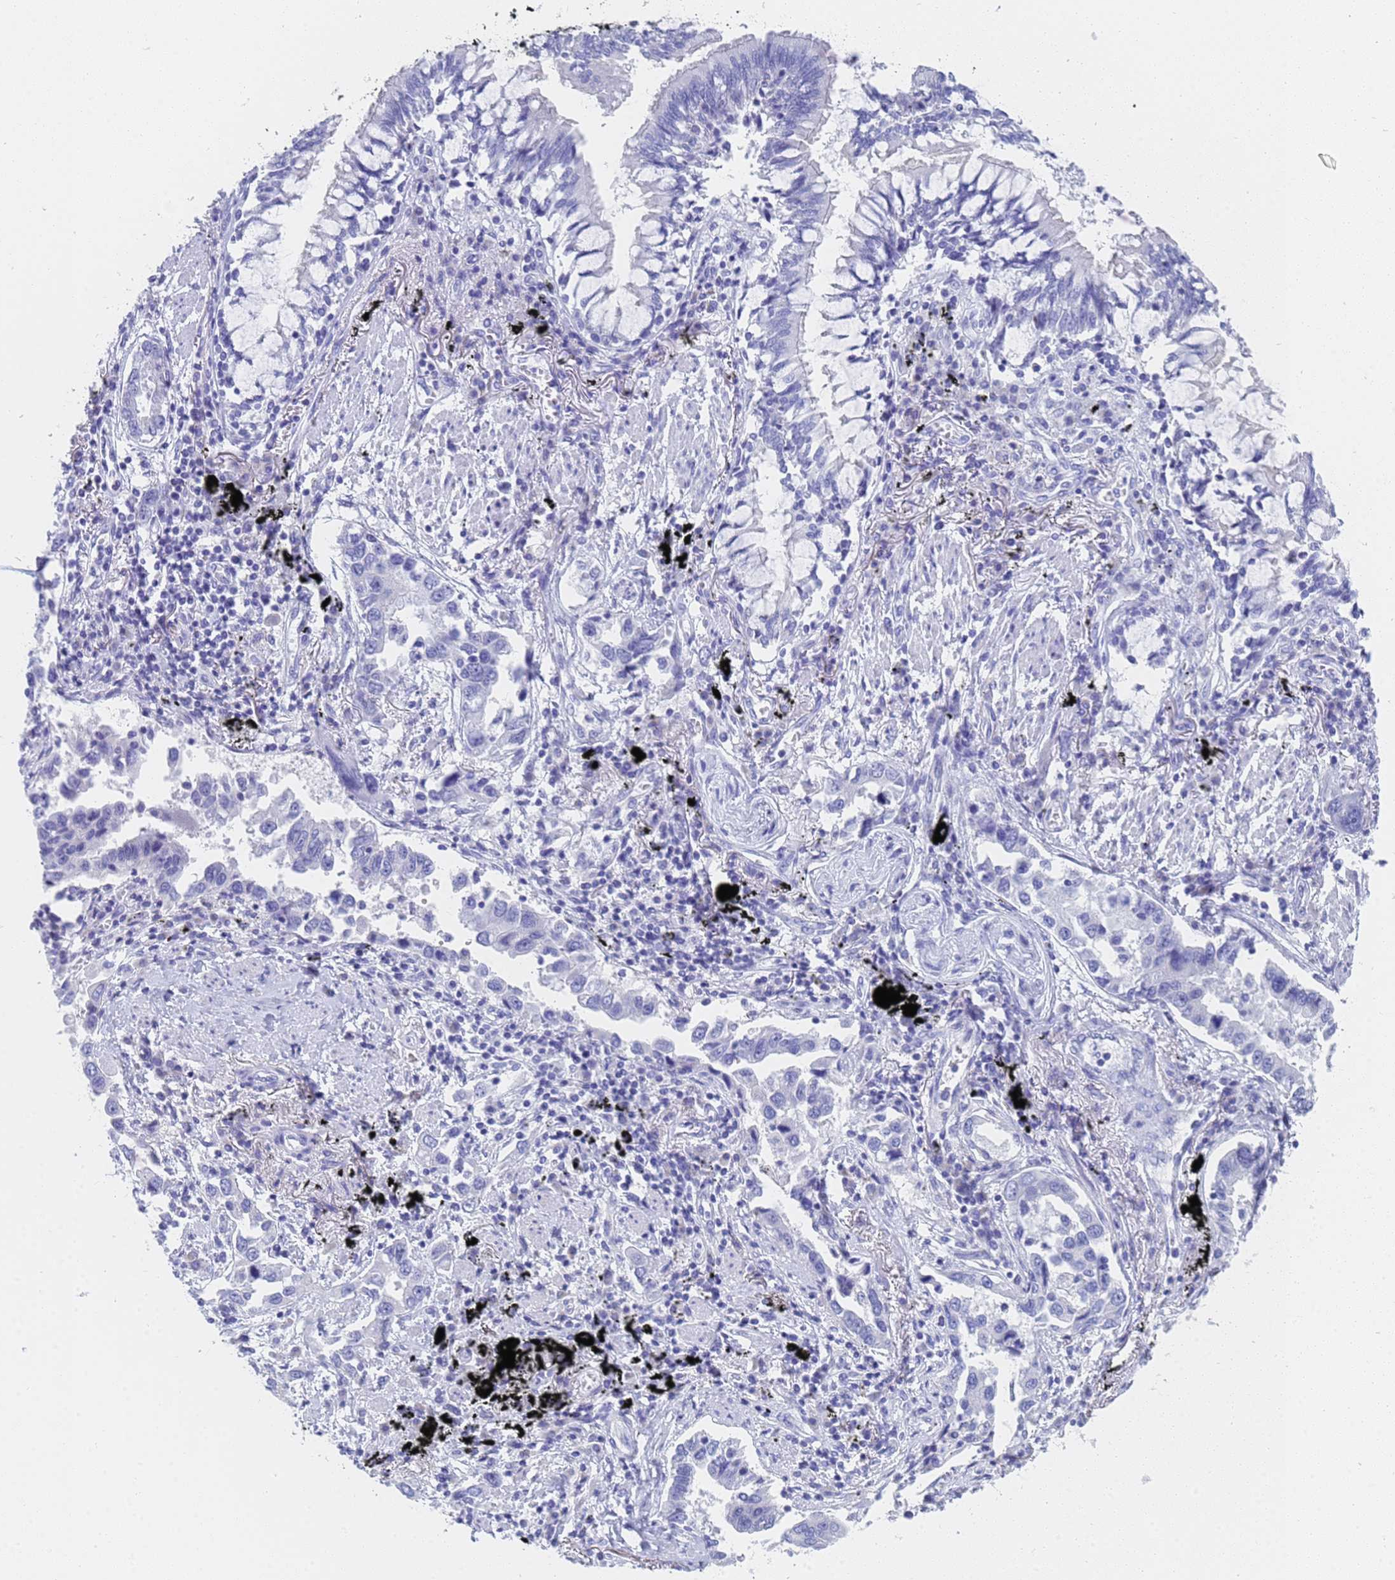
{"staining": {"intensity": "negative", "quantity": "none", "location": "none"}, "tissue": "lung cancer", "cell_type": "Tumor cells", "image_type": "cancer", "snomed": [{"axis": "morphology", "description": "Adenocarcinoma, NOS"}, {"axis": "topography", "description": "Lung"}], "caption": "An image of human lung cancer (adenocarcinoma) is negative for staining in tumor cells.", "gene": "STATH", "patient": {"sex": "male", "age": 67}}